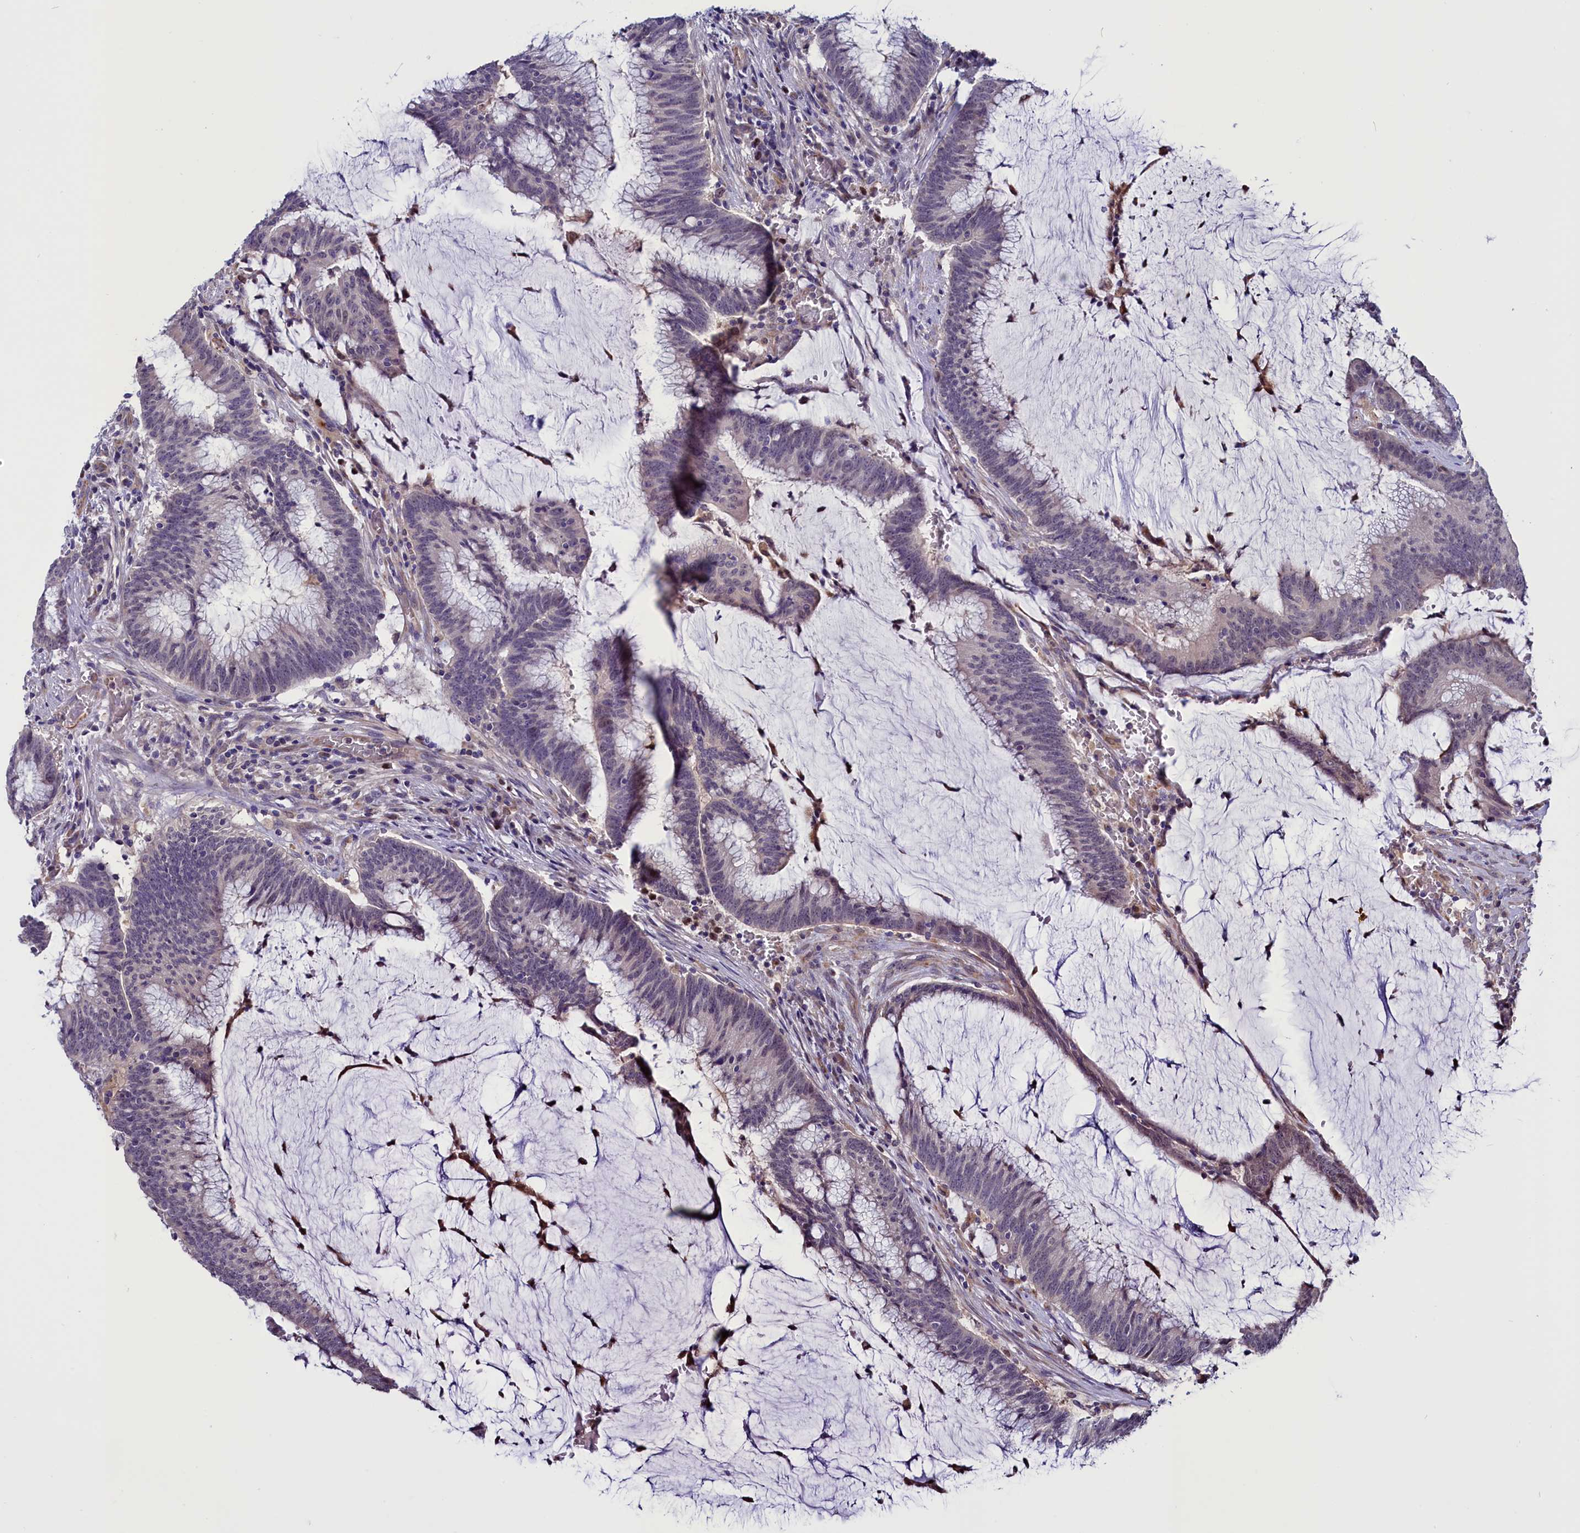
{"staining": {"intensity": "weak", "quantity": "<25%", "location": "nuclear"}, "tissue": "colorectal cancer", "cell_type": "Tumor cells", "image_type": "cancer", "snomed": [{"axis": "morphology", "description": "Adenocarcinoma, NOS"}, {"axis": "topography", "description": "Rectum"}], "caption": "DAB (3,3'-diaminobenzidine) immunohistochemical staining of human colorectal adenocarcinoma reveals no significant positivity in tumor cells.", "gene": "PDILT", "patient": {"sex": "female", "age": 77}}